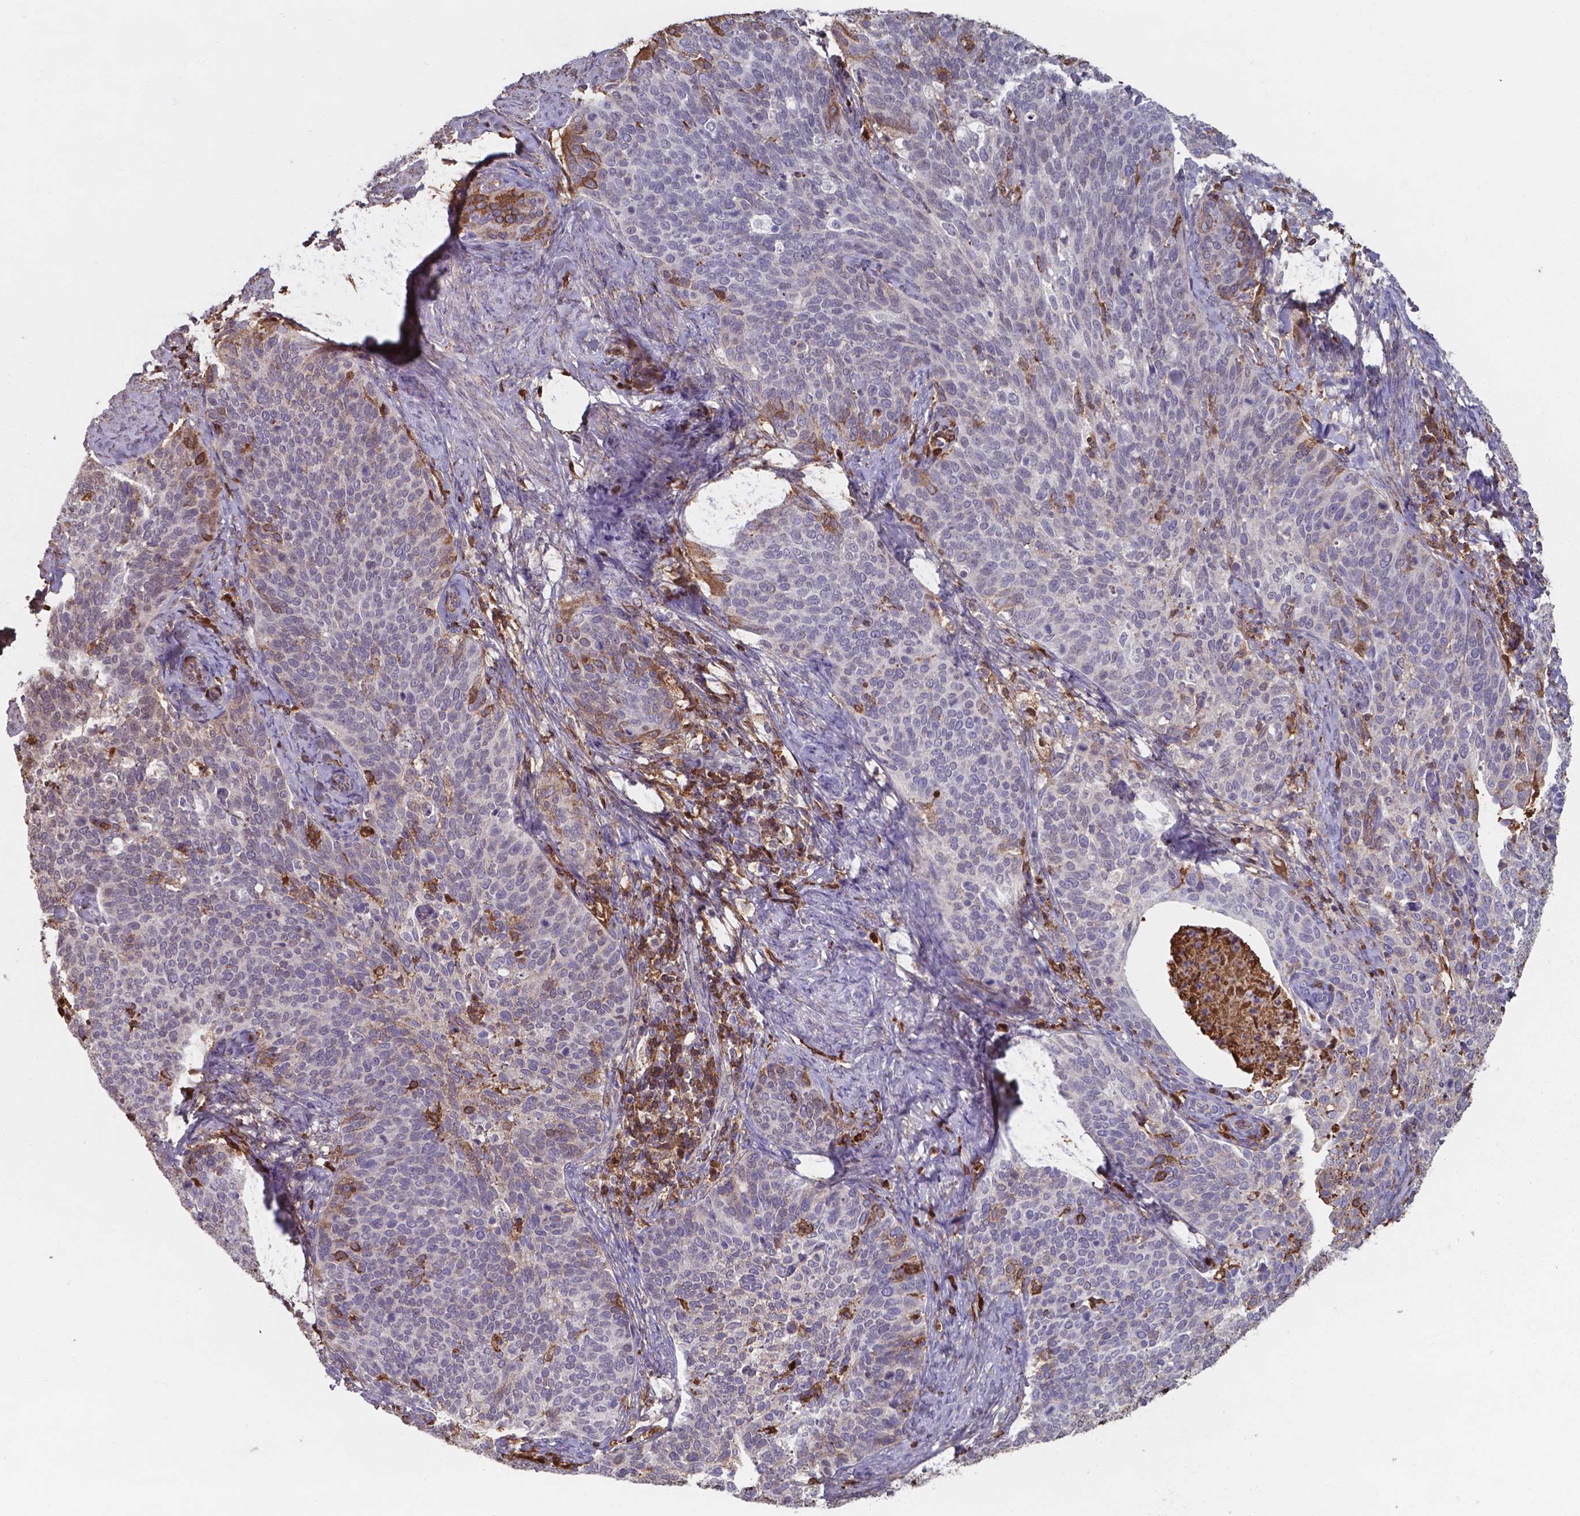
{"staining": {"intensity": "negative", "quantity": "none", "location": "none"}, "tissue": "cervical cancer", "cell_type": "Tumor cells", "image_type": "cancer", "snomed": [{"axis": "morphology", "description": "Squamous cell carcinoma, NOS"}, {"axis": "topography", "description": "Cervix"}], "caption": "Immunohistochemical staining of human cervical cancer demonstrates no significant positivity in tumor cells. Nuclei are stained in blue.", "gene": "SERPINA1", "patient": {"sex": "female", "age": 69}}